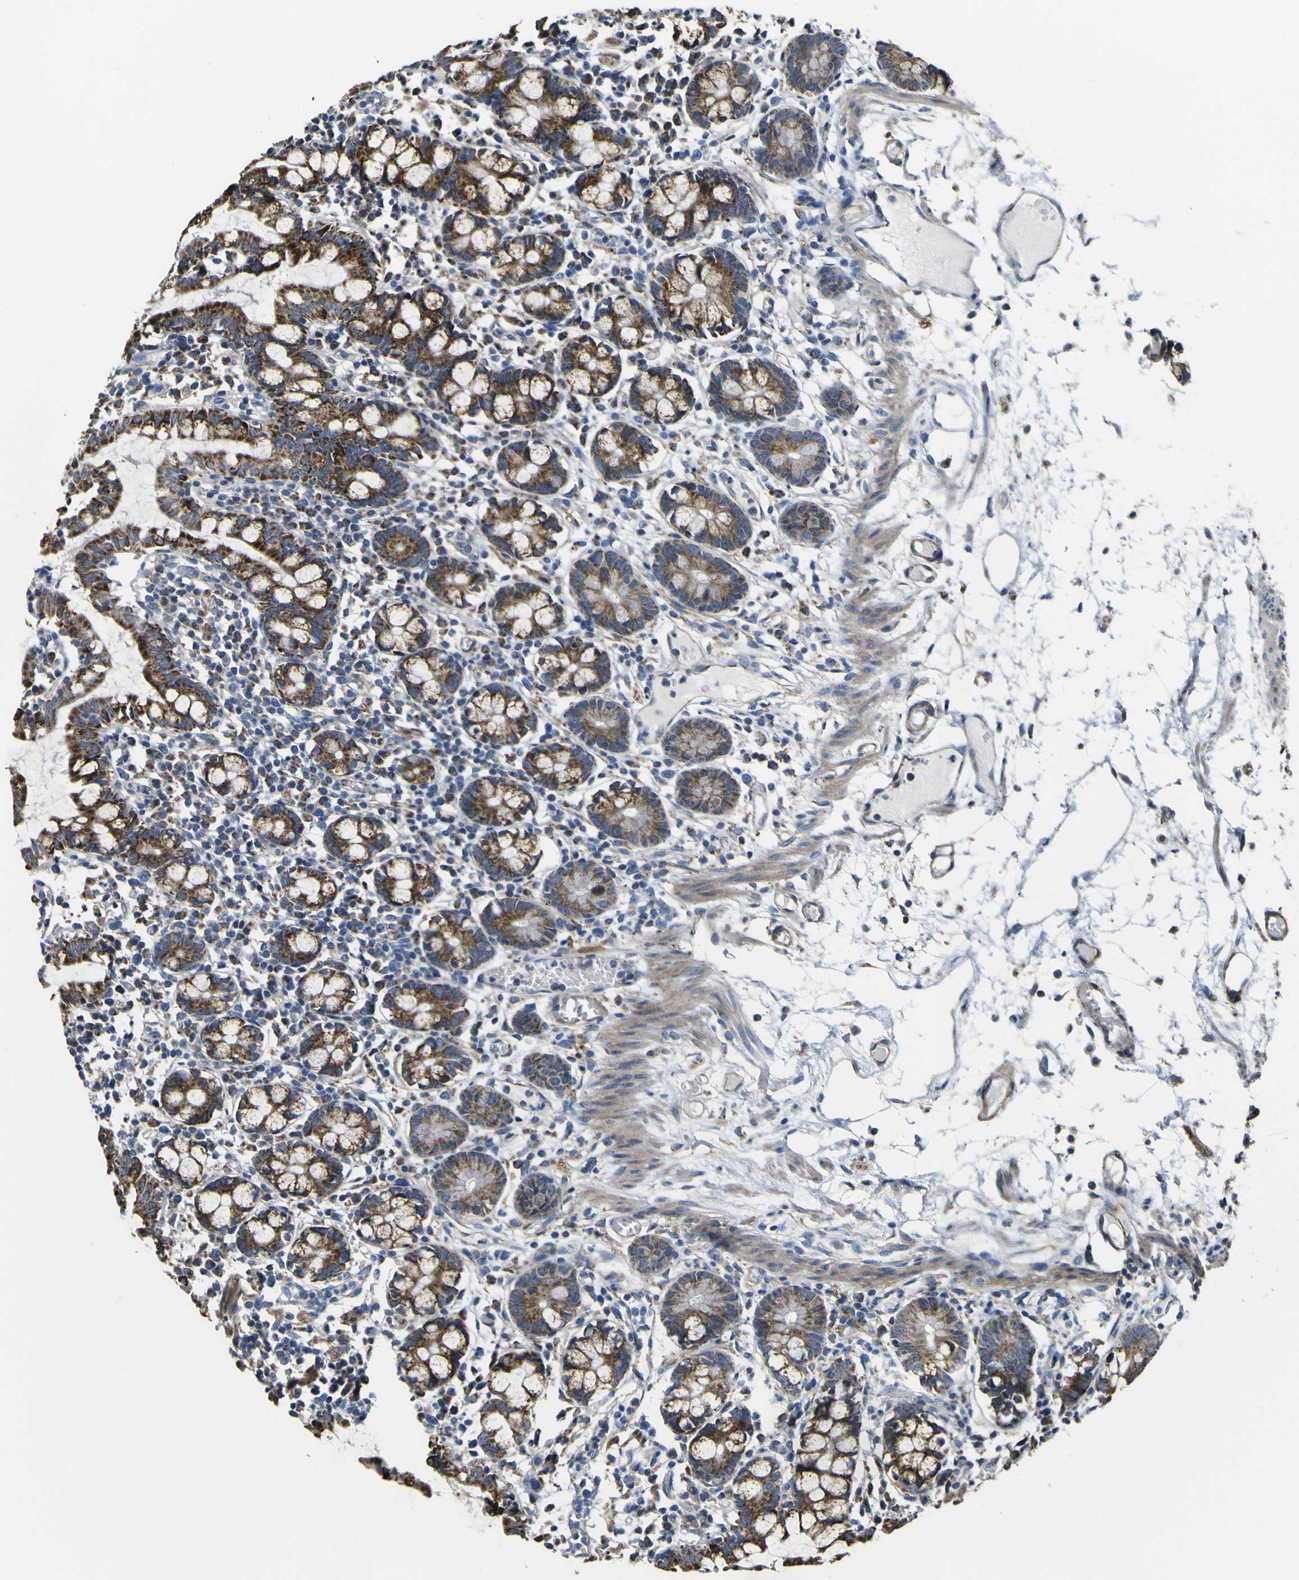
{"staining": {"intensity": "strong", "quantity": ">75%", "location": "cytoplasmic/membranous"}, "tissue": "small intestine", "cell_type": "Glandular cells", "image_type": "normal", "snomed": [{"axis": "morphology", "description": "Normal tissue, NOS"}, {"axis": "morphology", "description": "Cystadenocarcinoma, serous, Metastatic site"}, {"axis": "topography", "description": "Small intestine"}], "caption": "DAB (3,3'-diaminobenzidine) immunohistochemical staining of unremarkable small intestine shows strong cytoplasmic/membranous protein positivity in about >75% of glandular cells.", "gene": "ALDH18A1", "patient": {"sex": "female", "age": 61}}